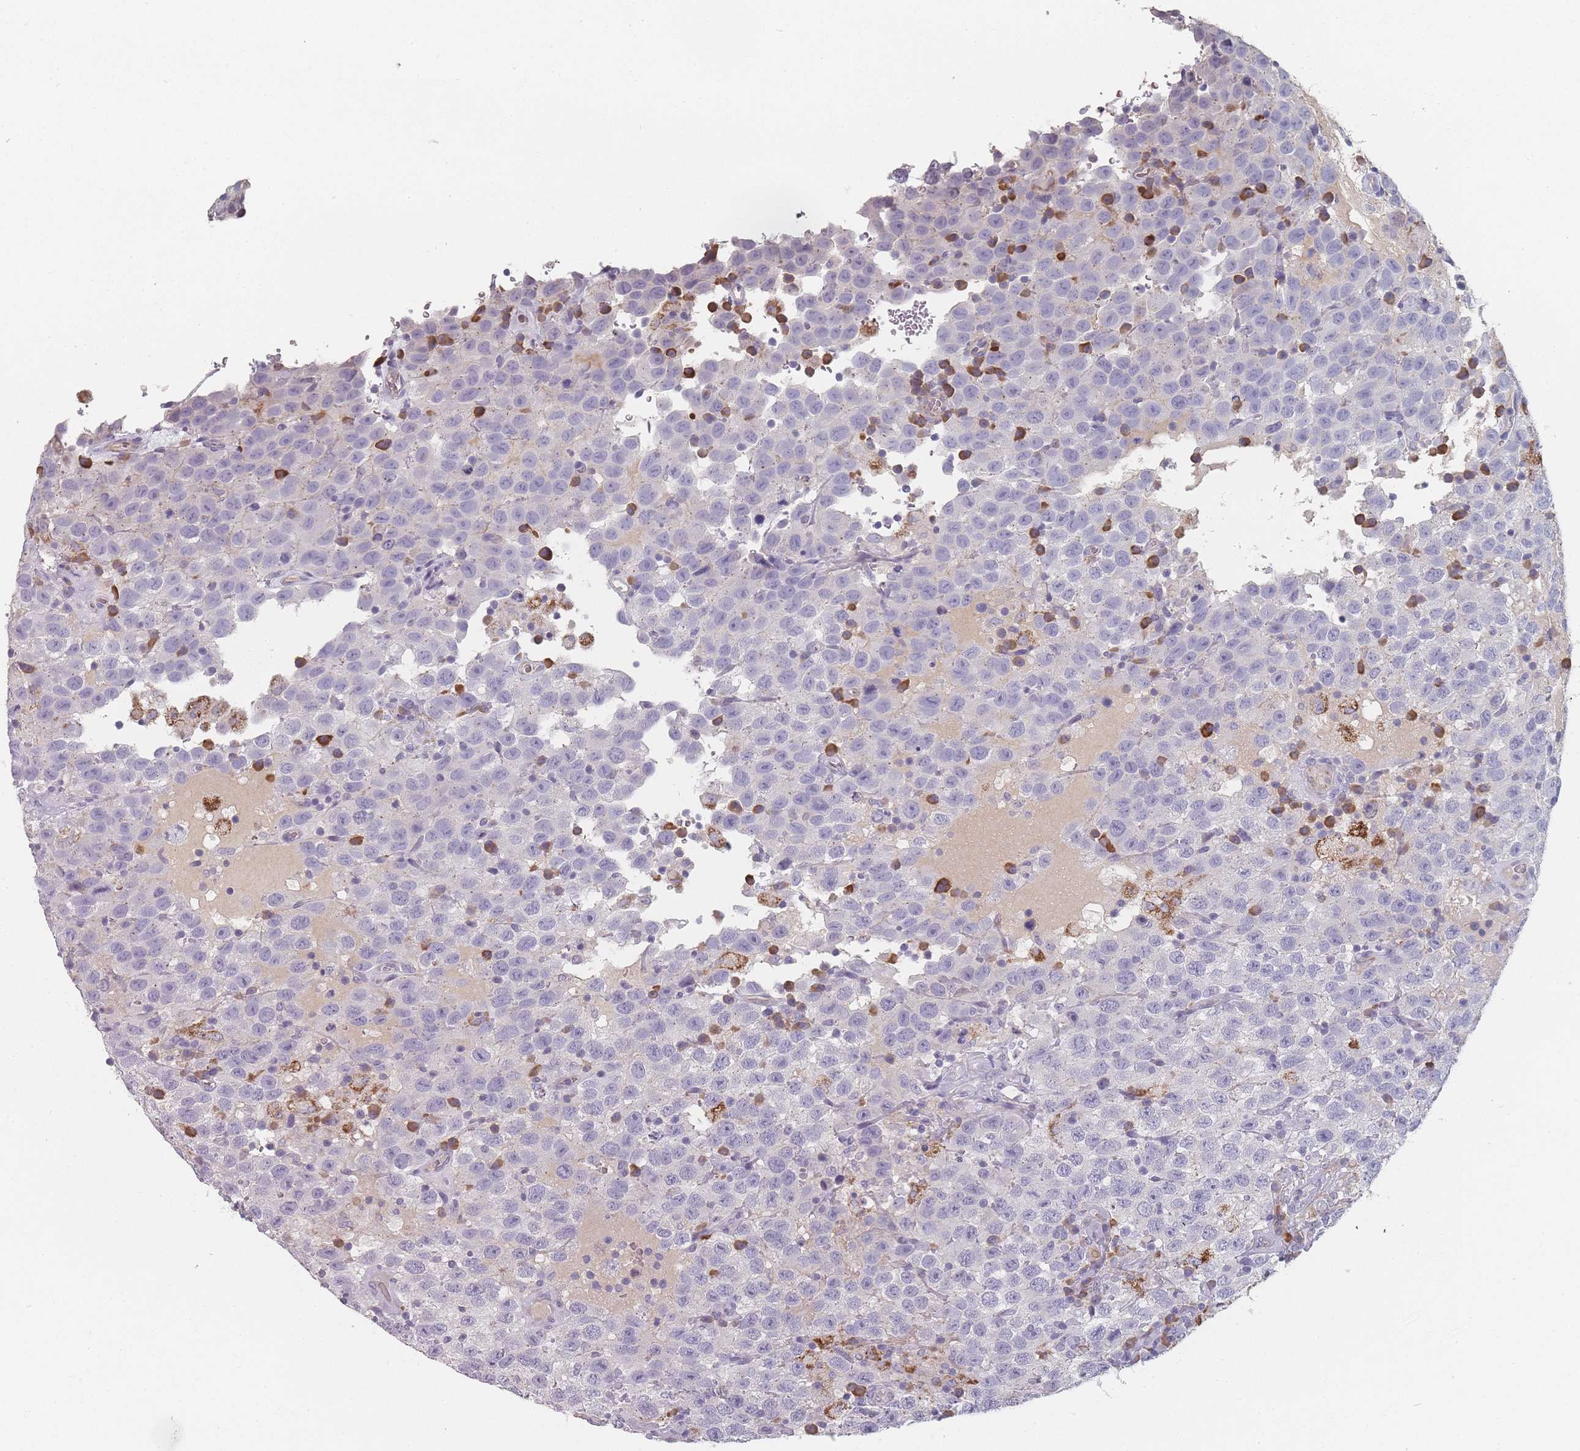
{"staining": {"intensity": "negative", "quantity": "none", "location": "none"}, "tissue": "testis cancer", "cell_type": "Tumor cells", "image_type": "cancer", "snomed": [{"axis": "morphology", "description": "Seminoma, NOS"}, {"axis": "topography", "description": "Testis"}], "caption": "Tumor cells are negative for brown protein staining in testis cancer (seminoma).", "gene": "SLC35E4", "patient": {"sex": "male", "age": 41}}